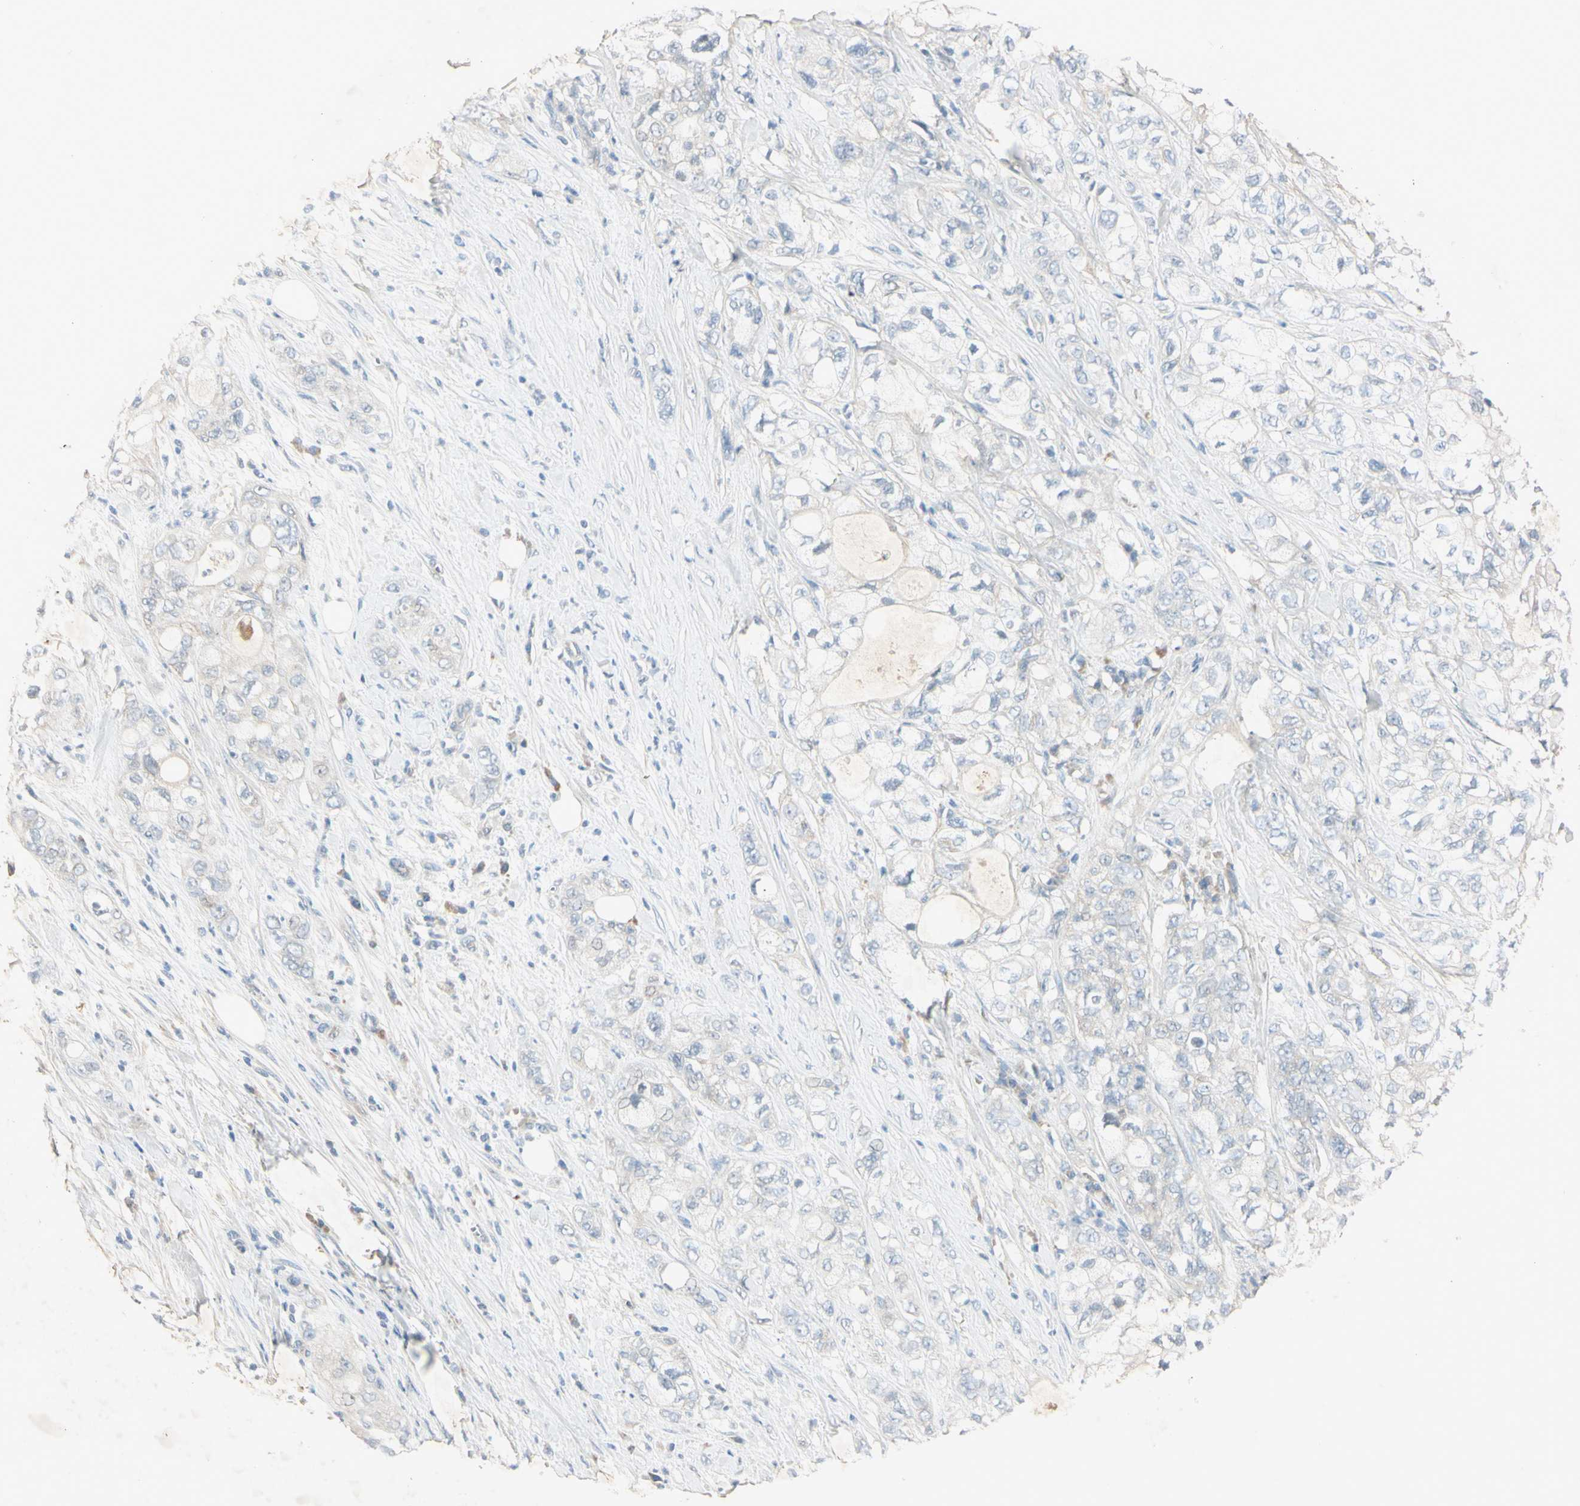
{"staining": {"intensity": "negative", "quantity": "none", "location": "none"}, "tissue": "pancreatic cancer", "cell_type": "Tumor cells", "image_type": "cancer", "snomed": [{"axis": "morphology", "description": "Adenocarcinoma, NOS"}, {"axis": "topography", "description": "Pancreas"}], "caption": "Image shows no significant protein positivity in tumor cells of pancreatic cancer.", "gene": "AATK", "patient": {"sex": "male", "age": 70}}